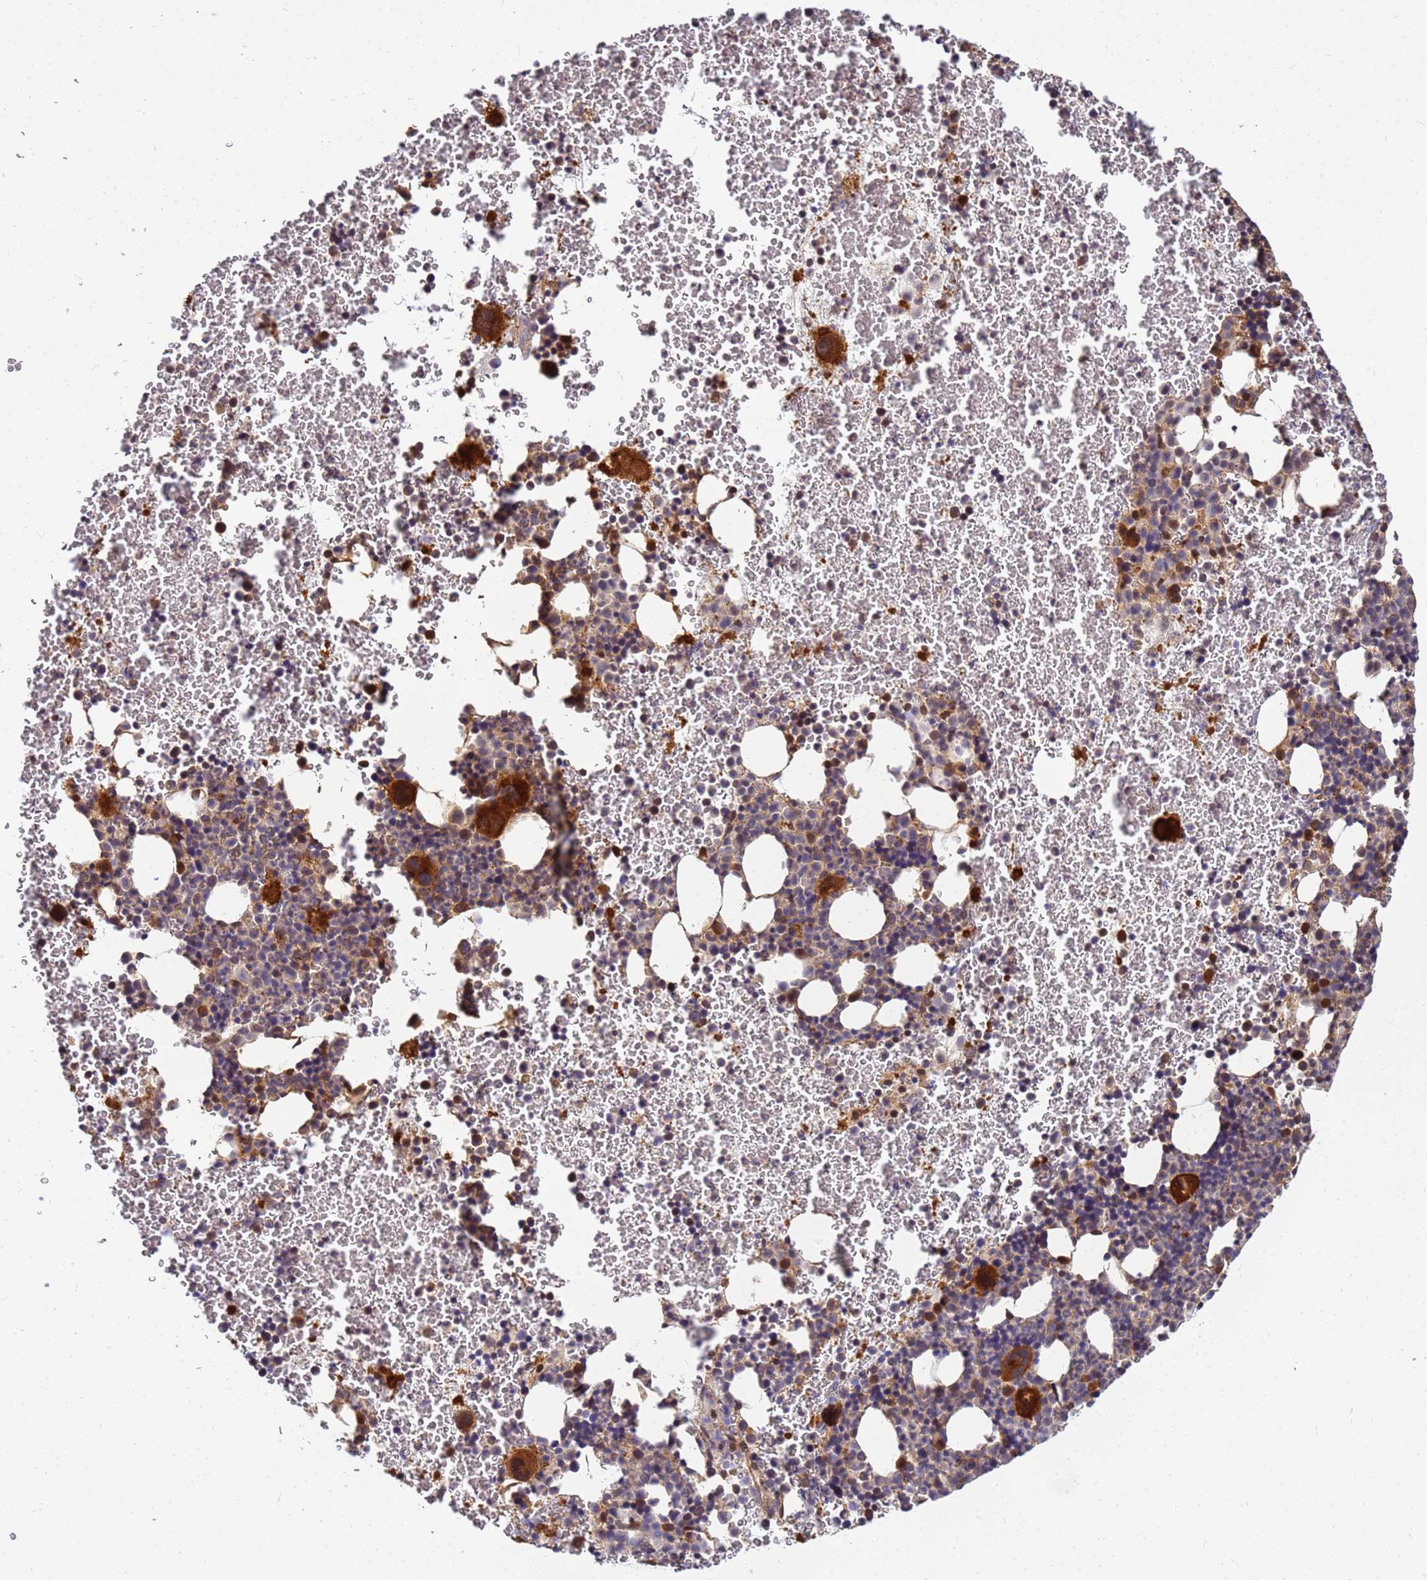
{"staining": {"intensity": "strong", "quantity": "<25%", "location": "cytoplasmic/membranous"}, "tissue": "bone marrow", "cell_type": "Hematopoietic cells", "image_type": "normal", "snomed": [{"axis": "morphology", "description": "Normal tissue, NOS"}, {"axis": "topography", "description": "Bone marrow"}], "caption": "The immunohistochemical stain labels strong cytoplasmic/membranous staining in hematopoietic cells of unremarkable bone marrow.", "gene": "DUS4L", "patient": {"sex": "male", "age": 11}}